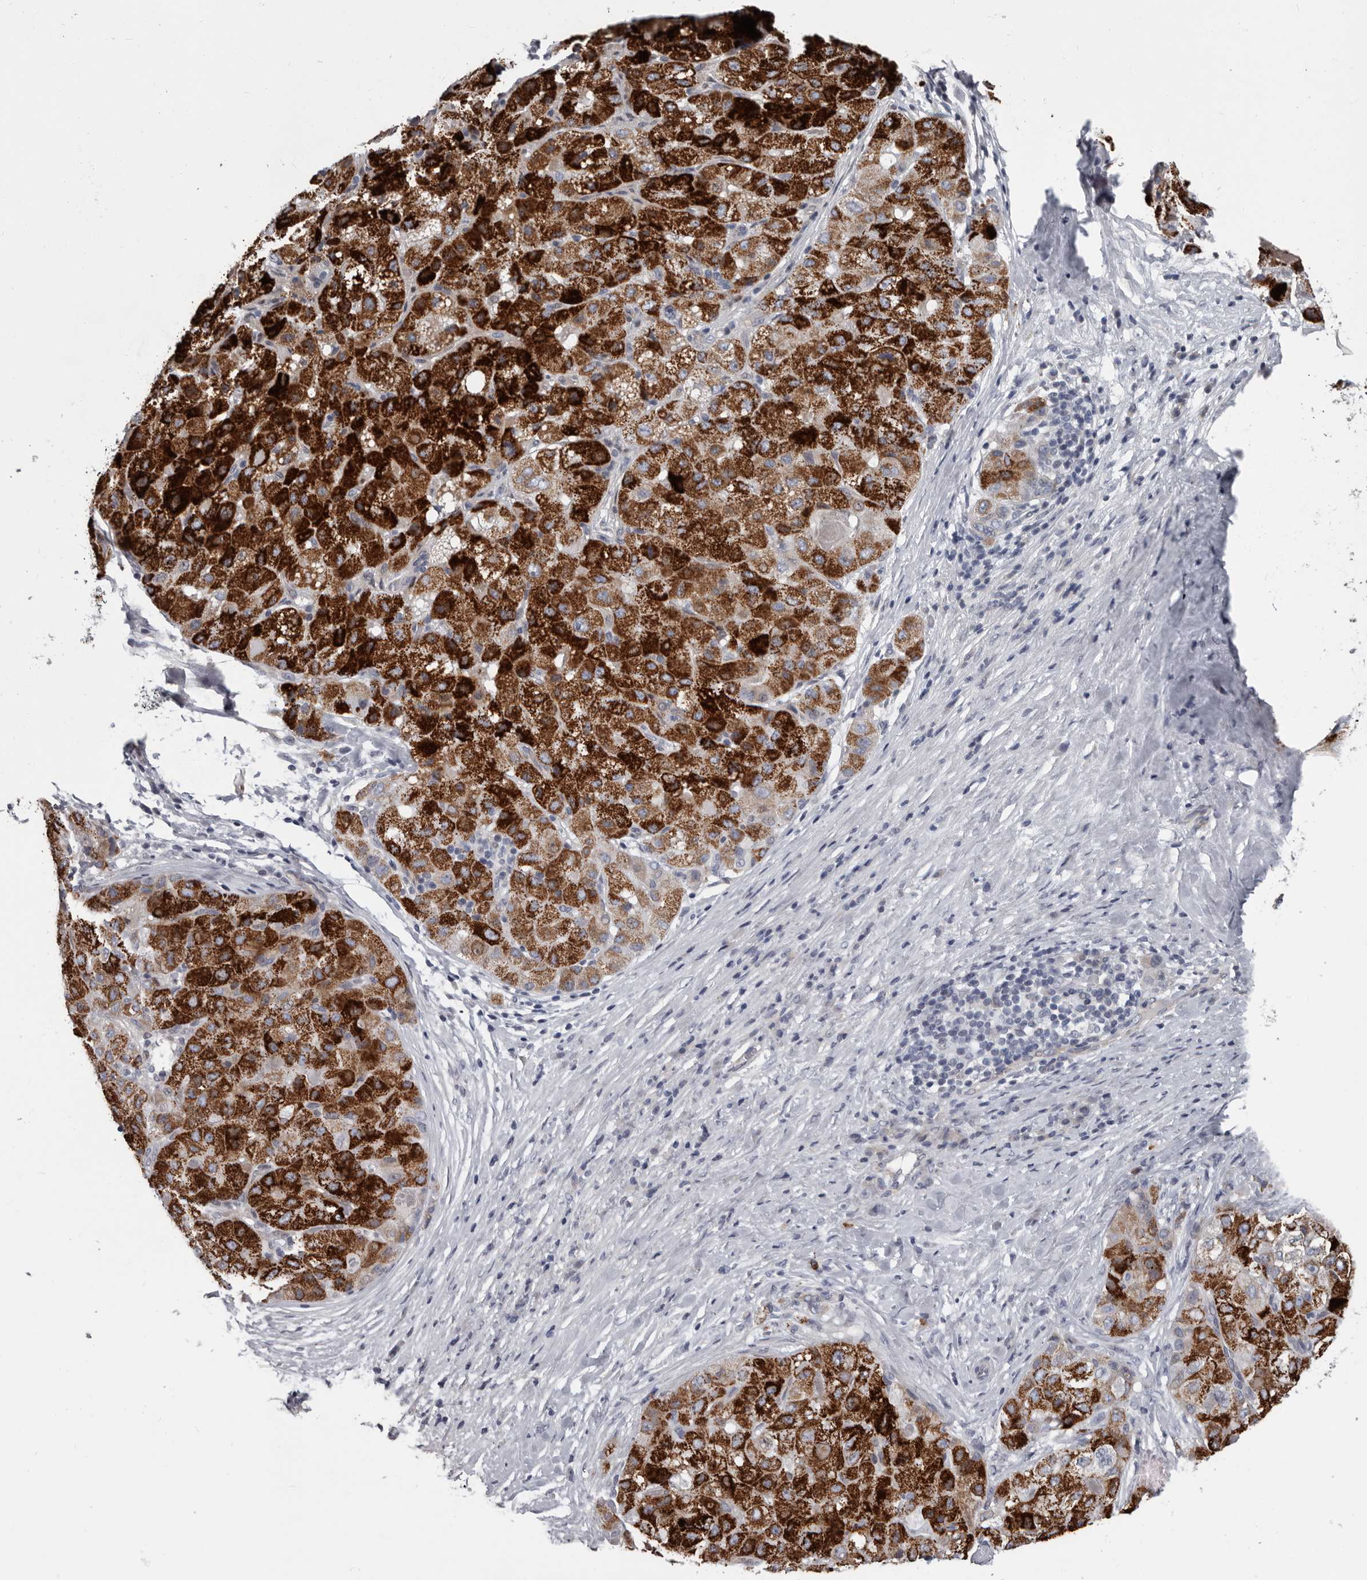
{"staining": {"intensity": "strong", "quantity": ">75%", "location": "cytoplasmic/membranous"}, "tissue": "liver cancer", "cell_type": "Tumor cells", "image_type": "cancer", "snomed": [{"axis": "morphology", "description": "Carcinoma, Hepatocellular, NOS"}, {"axis": "topography", "description": "Liver"}], "caption": "Immunohistochemical staining of hepatocellular carcinoma (liver) reveals strong cytoplasmic/membranous protein expression in about >75% of tumor cells.", "gene": "RNF217", "patient": {"sex": "male", "age": 80}}